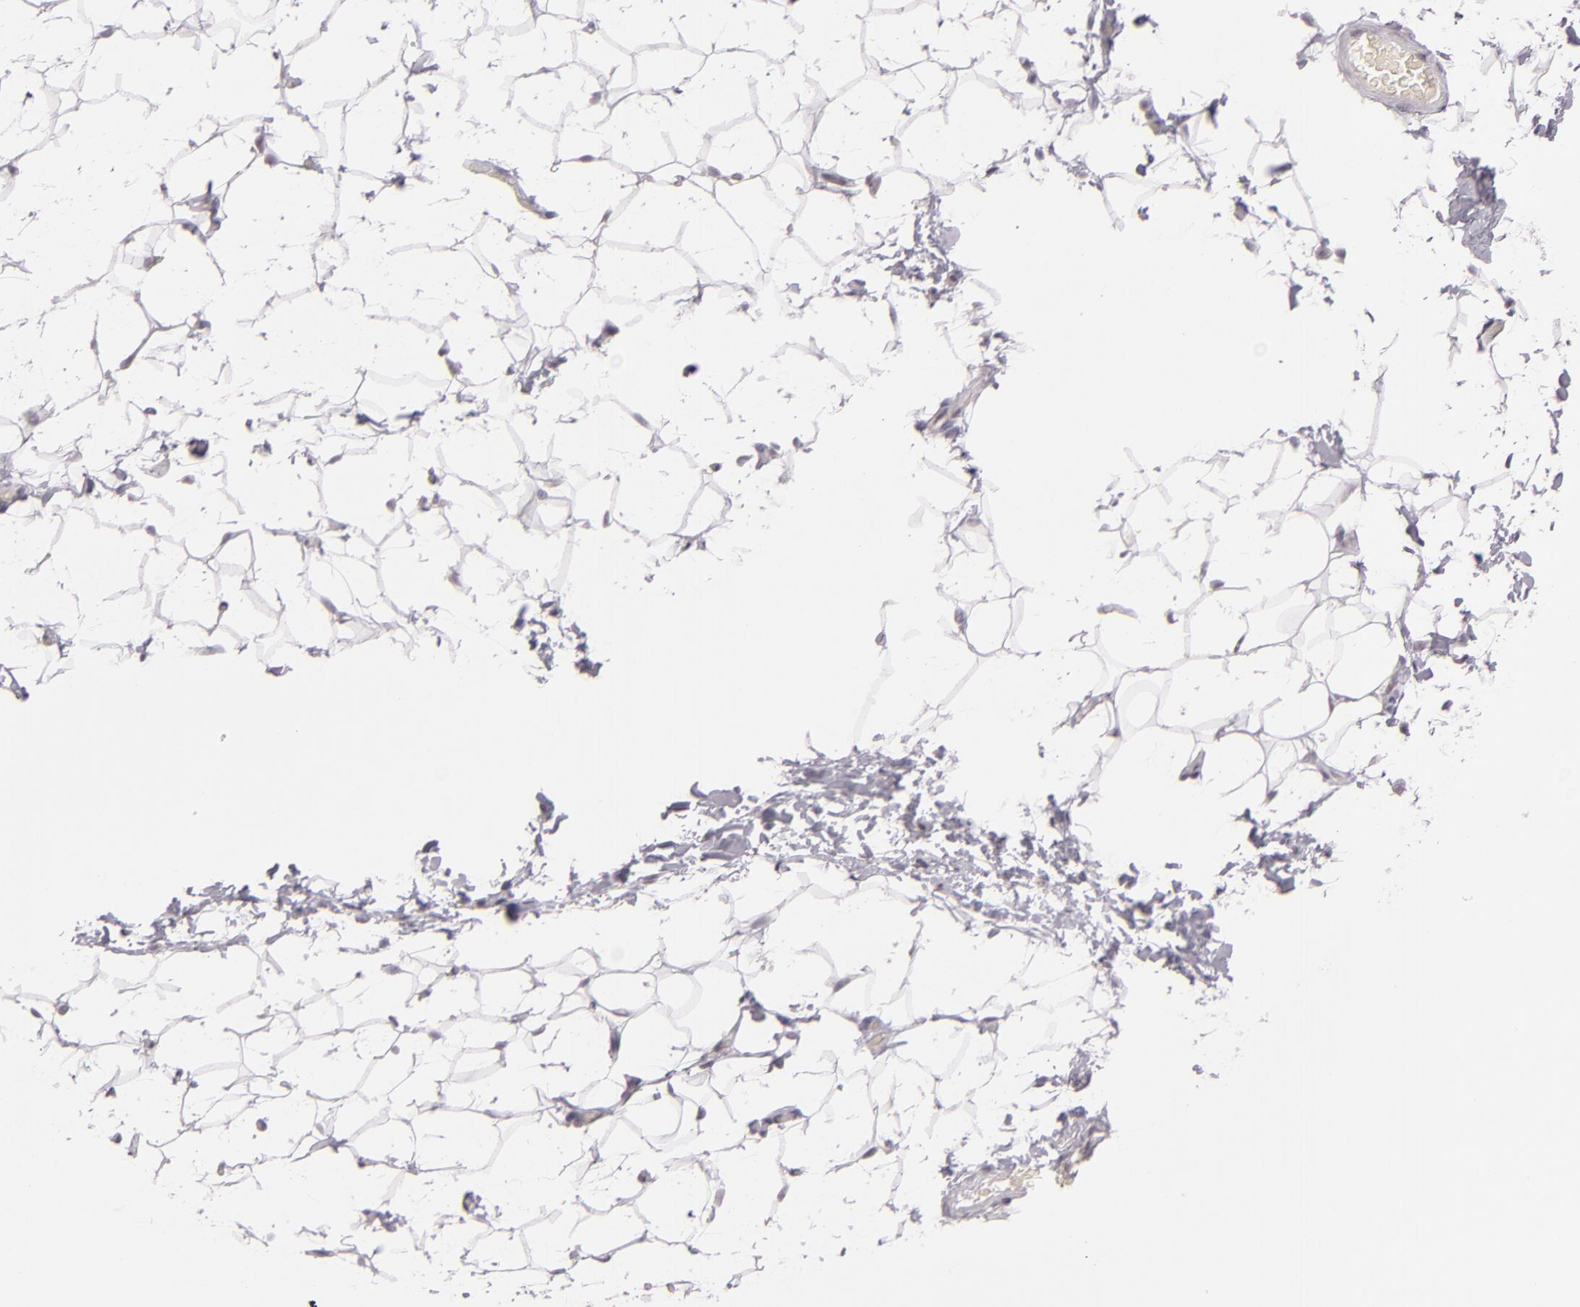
{"staining": {"intensity": "negative", "quantity": "none", "location": "none"}, "tissue": "adipose tissue", "cell_type": "Adipocytes", "image_type": "normal", "snomed": [{"axis": "morphology", "description": "Normal tissue, NOS"}, {"axis": "topography", "description": "Soft tissue"}], "caption": "A high-resolution photomicrograph shows IHC staining of unremarkable adipose tissue, which displays no significant expression in adipocytes.", "gene": "ZNF205", "patient": {"sex": "male", "age": 26}}